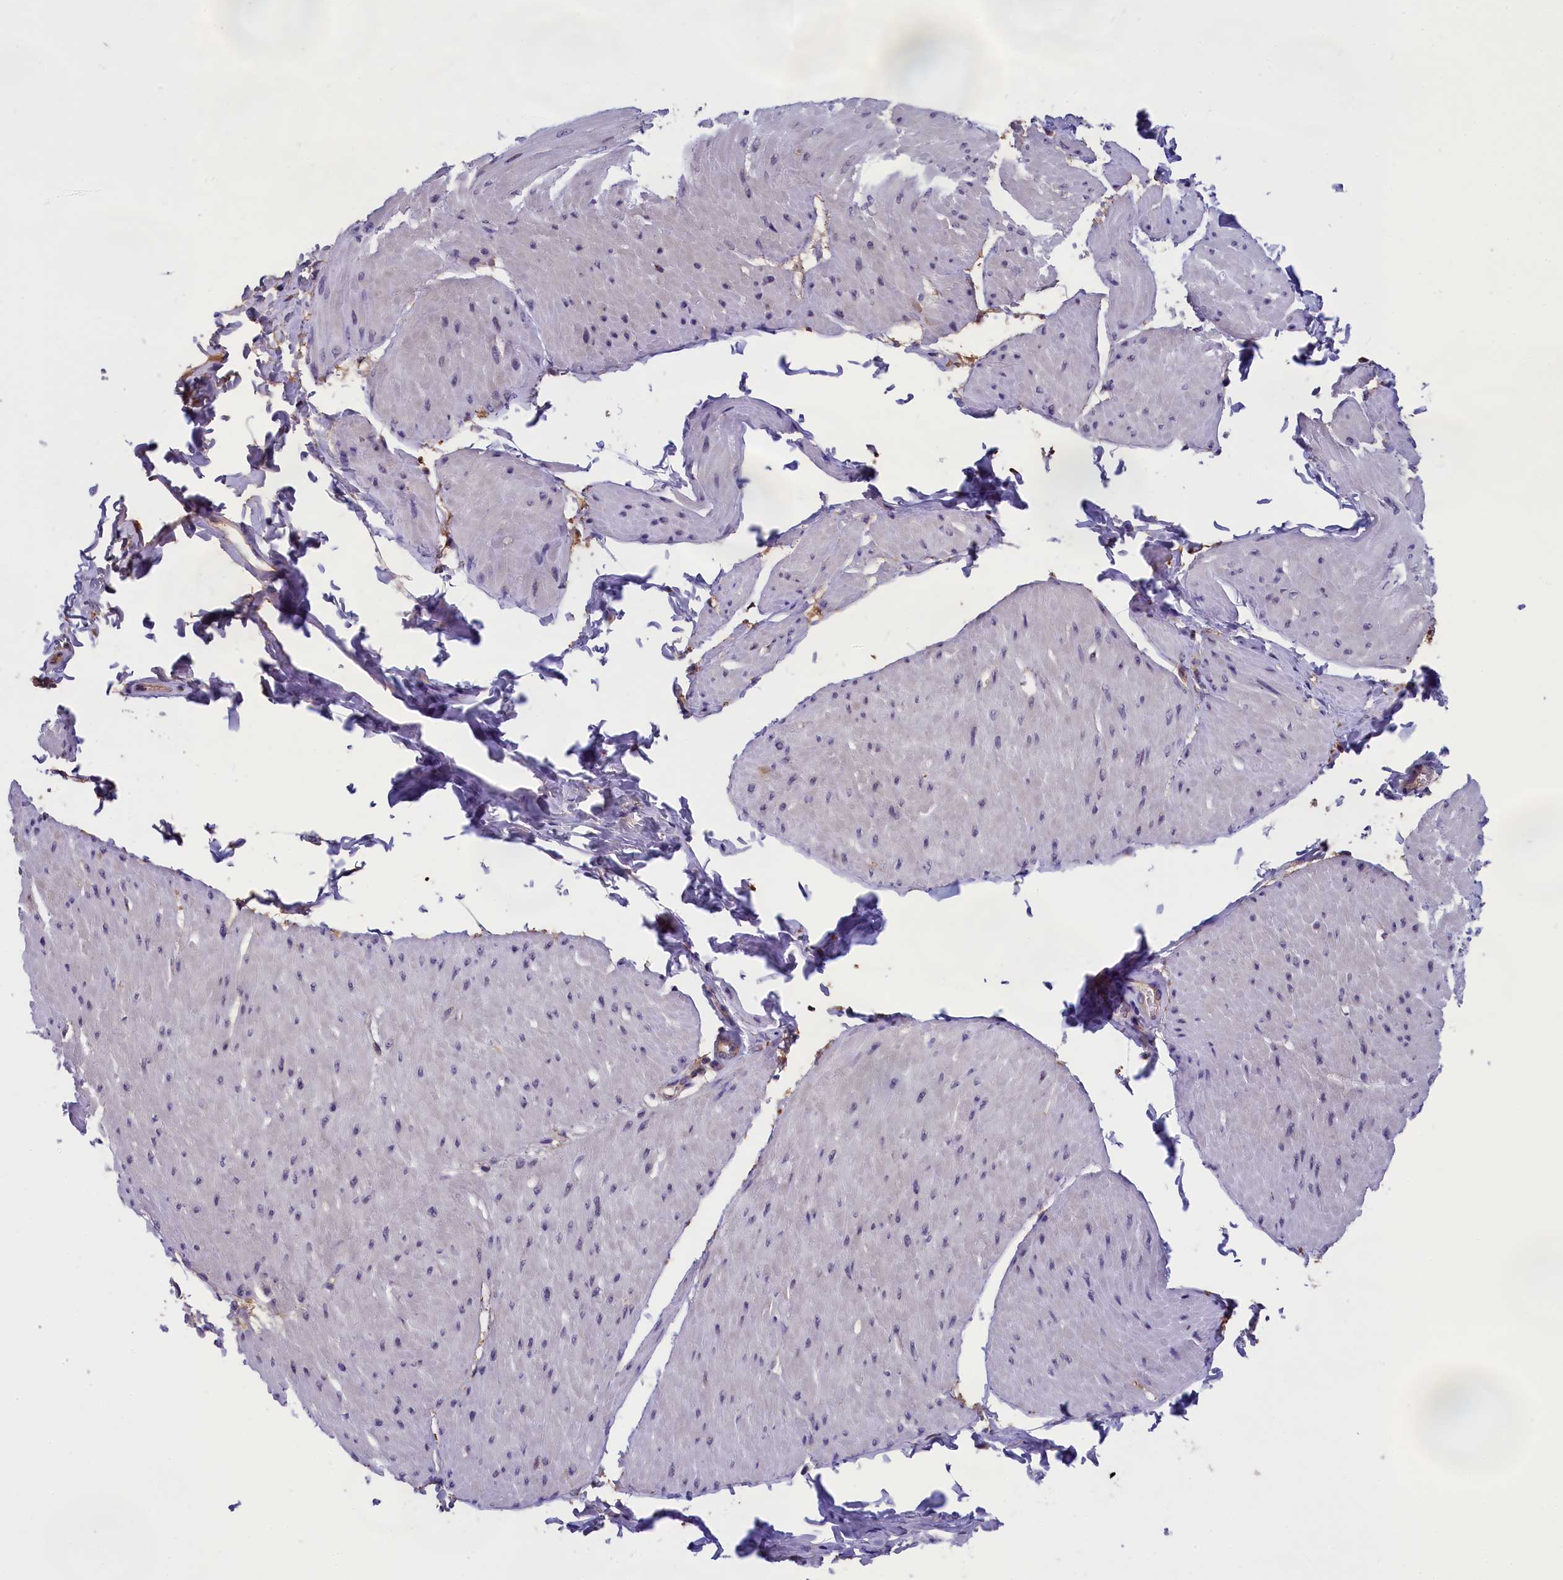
{"staining": {"intensity": "weak", "quantity": "25%-75%", "location": "nuclear"}, "tissue": "smooth muscle", "cell_type": "Smooth muscle cells", "image_type": "normal", "snomed": [{"axis": "morphology", "description": "Urothelial carcinoma, High grade"}, {"axis": "topography", "description": "Urinary bladder"}], "caption": "DAB (3,3'-diaminobenzidine) immunohistochemical staining of unremarkable human smooth muscle shows weak nuclear protein expression in about 25%-75% of smooth muscle cells.", "gene": "ABCC8", "patient": {"sex": "male", "age": 46}}